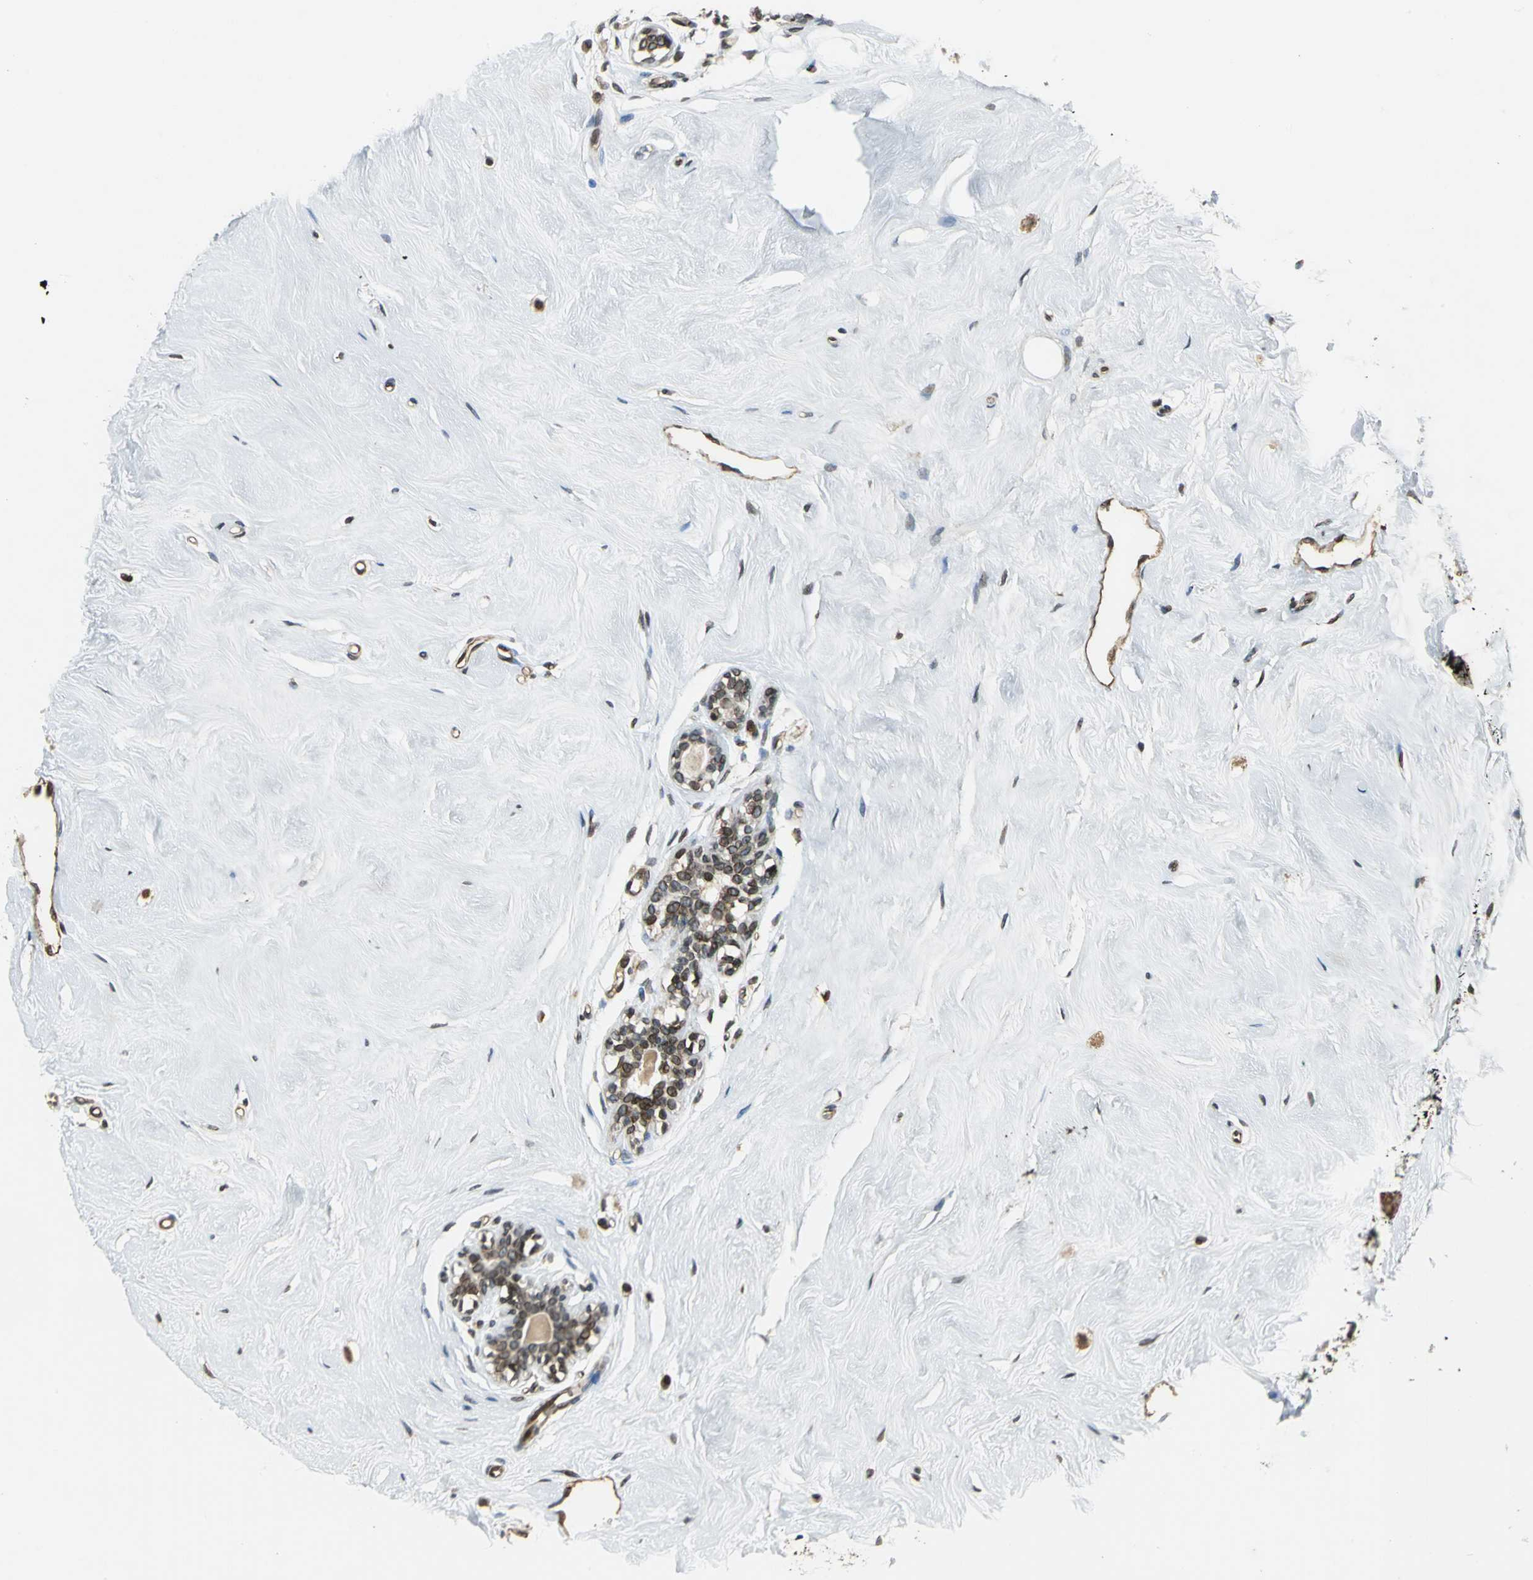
{"staining": {"intensity": "moderate", "quantity": ">75%", "location": "nuclear"}, "tissue": "breast", "cell_type": "Adipocytes", "image_type": "normal", "snomed": [{"axis": "morphology", "description": "Normal tissue, NOS"}, {"axis": "topography", "description": "Breast"}], "caption": "Immunohistochemistry micrograph of normal breast: breast stained using IHC reveals medium levels of moderate protein expression localized specifically in the nuclear of adipocytes, appearing as a nuclear brown color.", "gene": "BRIP1", "patient": {"sex": "female", "age": 23}}